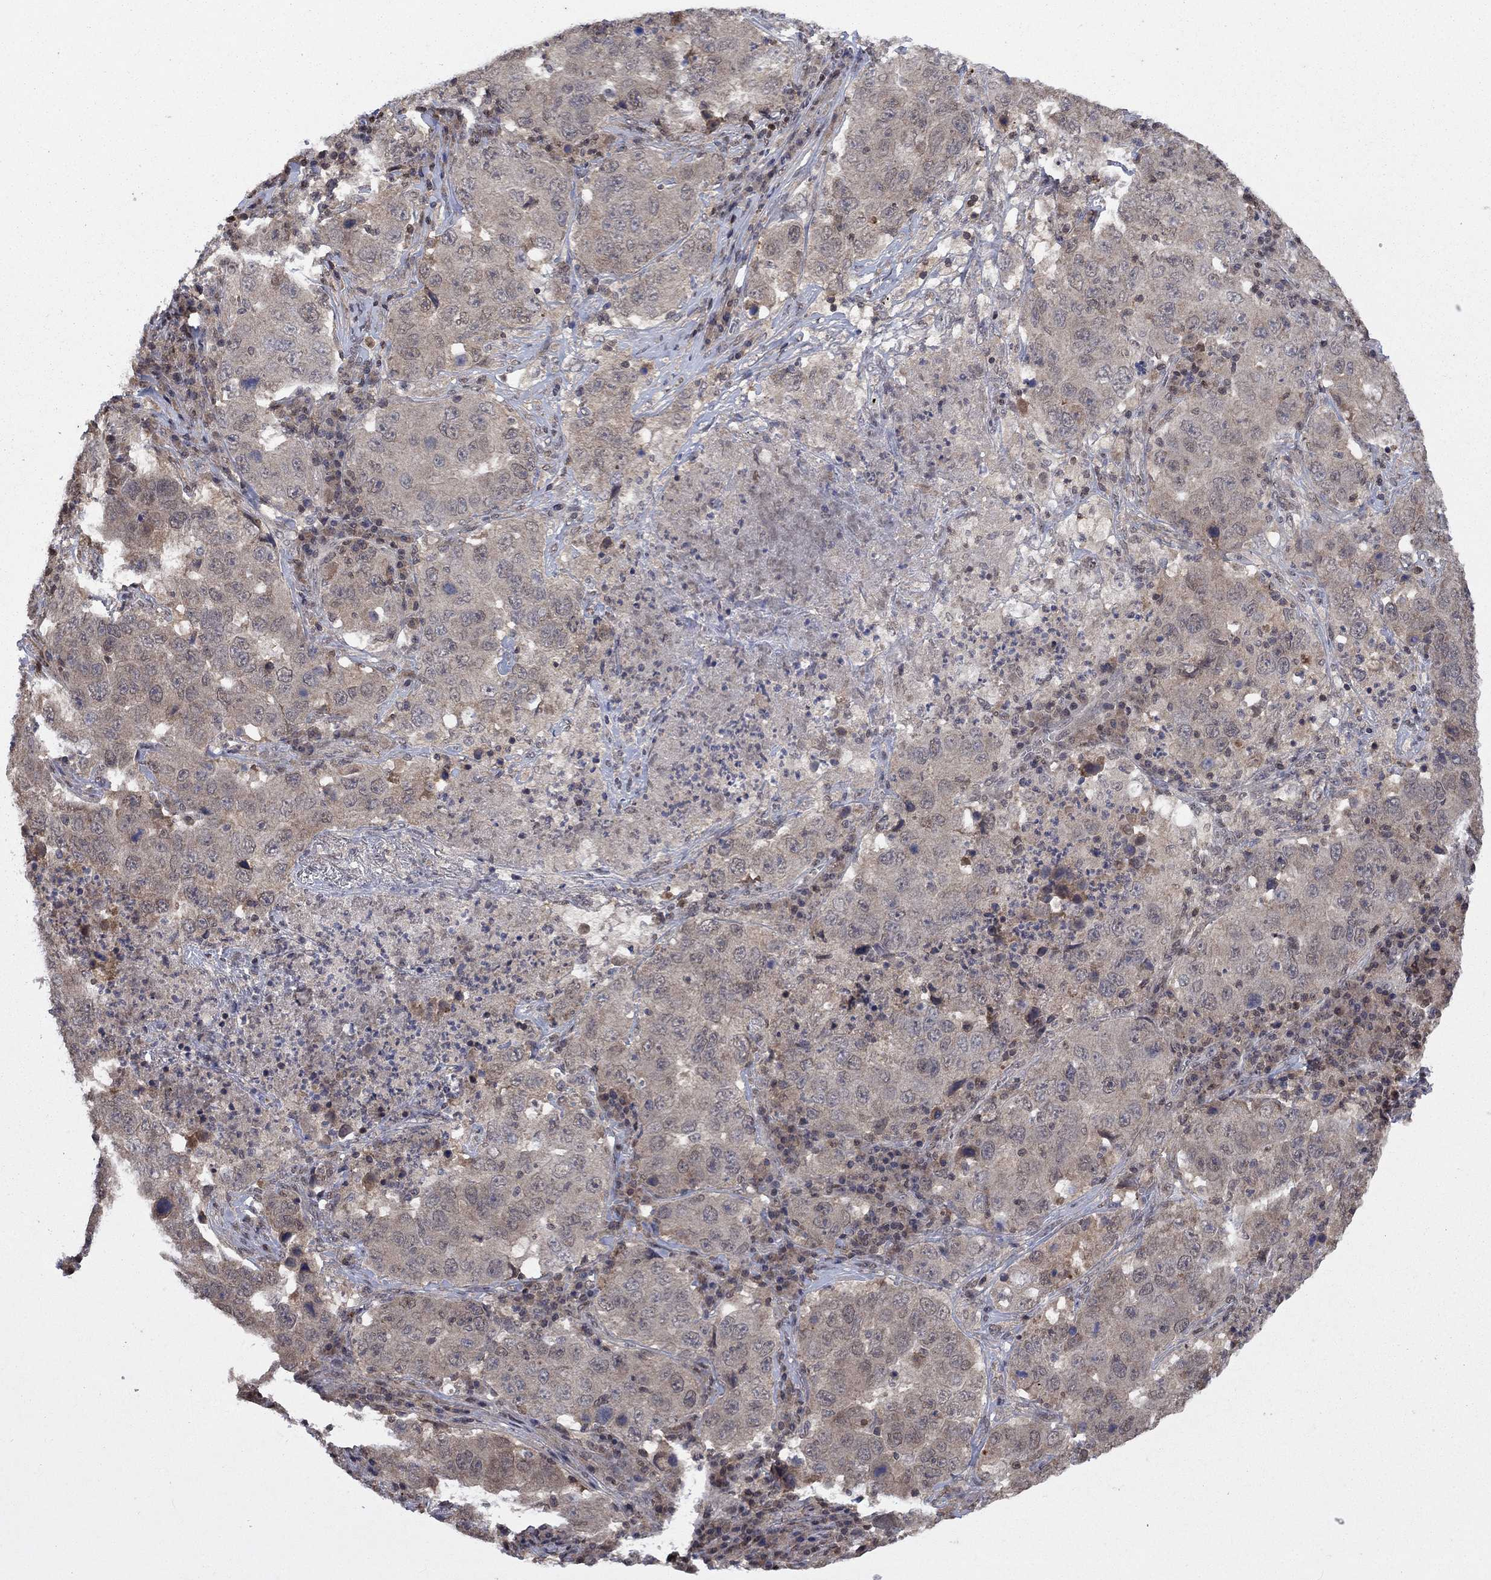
{"staining": {"intensity": "negative", "quantity": "none", "location": "none"}, "tissue": "lung cancer", "cell_type": "Tumor cells", "image_type": "cancer", "snomed": [{"axis": "morphology", "description": "Adenocarcinoma, NOS"}, {"axis": "topography", "description": "Lung"}], "caption": "Immunohistochemical staining of lung adenocarcinoma demonstrates no significant expression in tumor cells. (DAB IHC visualized using brightfield microscopy, high magnification).", "gene": "IAH1", "patient": {"sex": "male", "age": 73}}